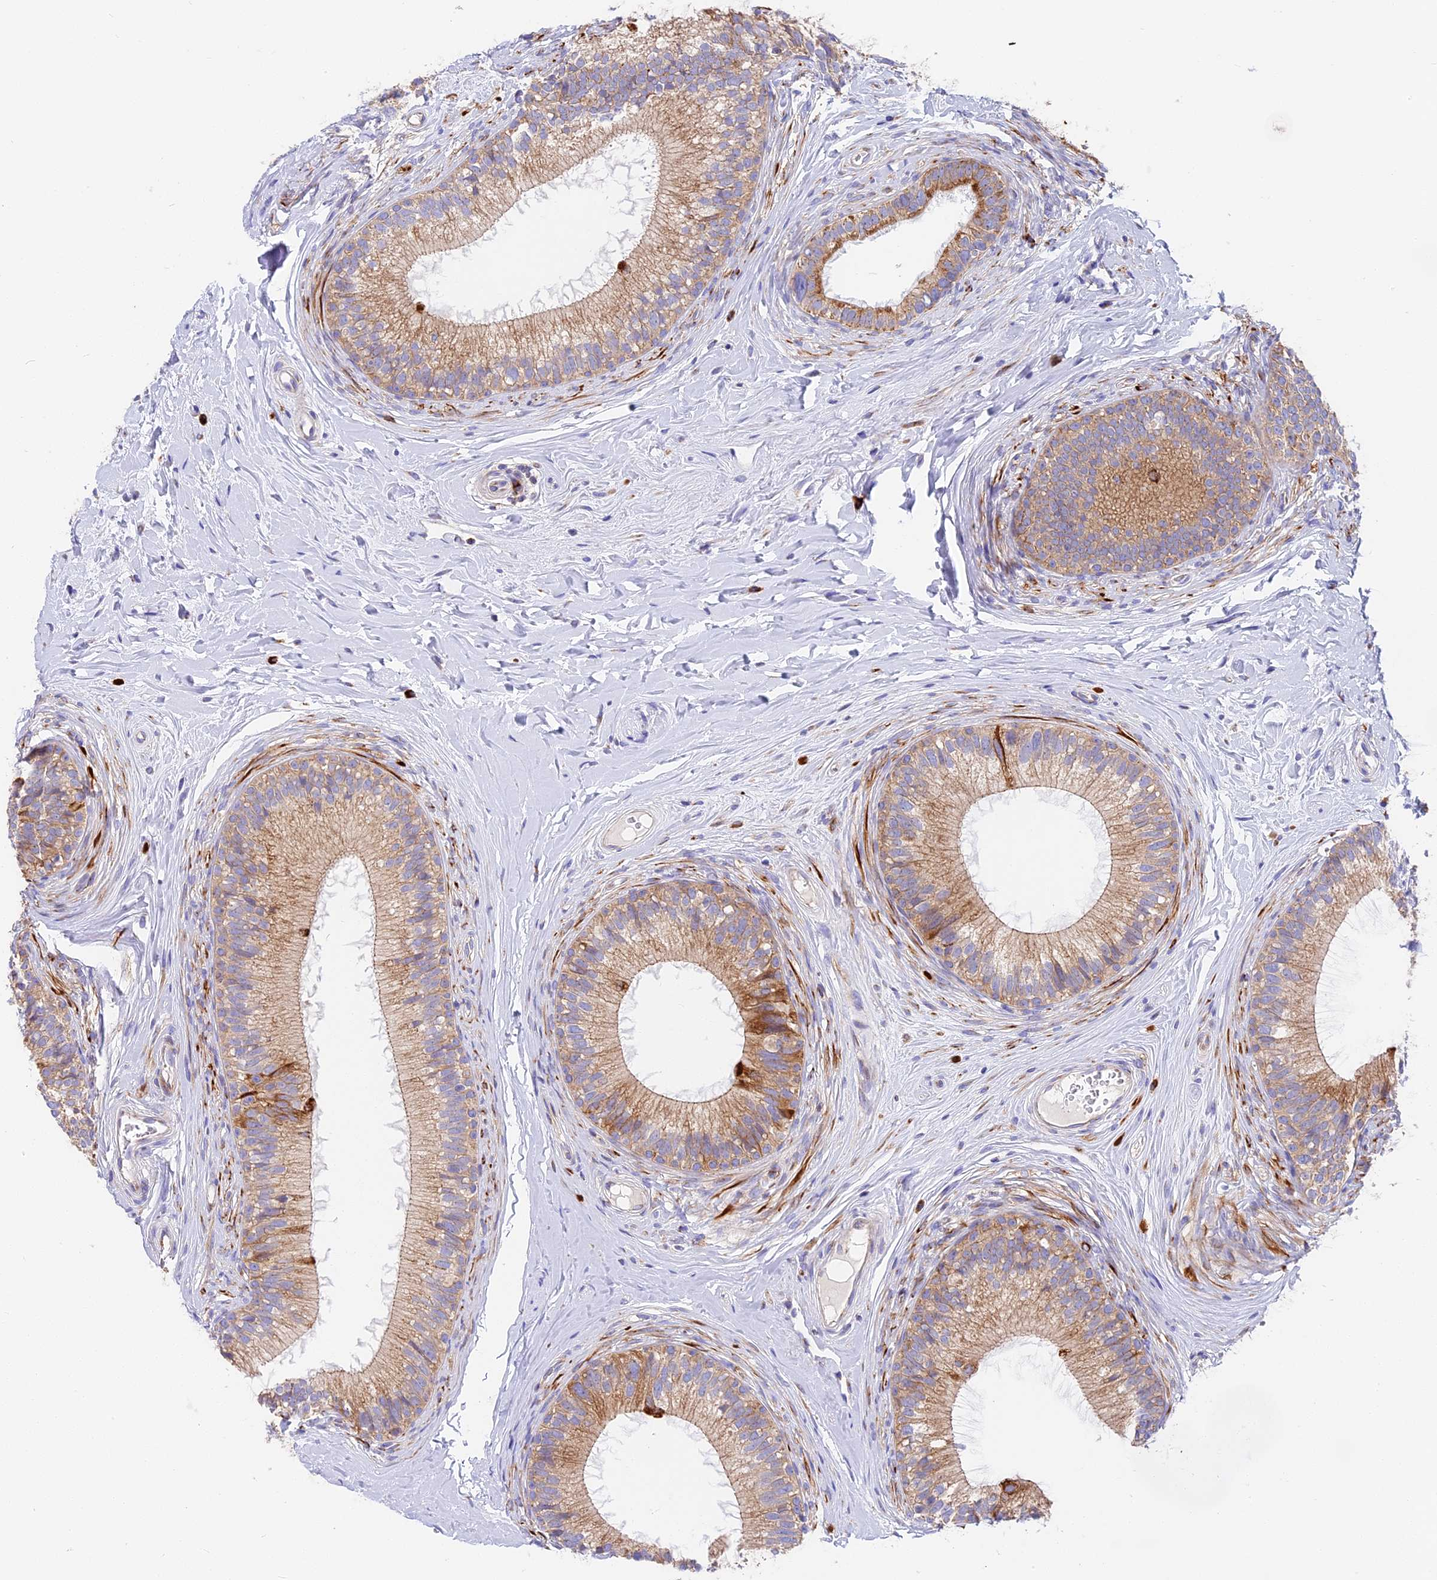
{"staining": {"intensity": "moderate", "quantity": "25%-75%", "location": "cytoplasmic/membranous"}, "tissue": "epididymis", "cell_type": "Glandular cells", "image_type": "normal", "snomed": [{"axis": "morphology", "description": "Normal tissue, NOS"}, {"axis": "topography", "description": "Epididymis"}], "caption": "A brown stain shows moderate cytoplasmic/membranous positivity of a protein in glandular cells of normal human epididymis.", "gene": "MRAS", "patient": {"sex": "male", "age": 33}}